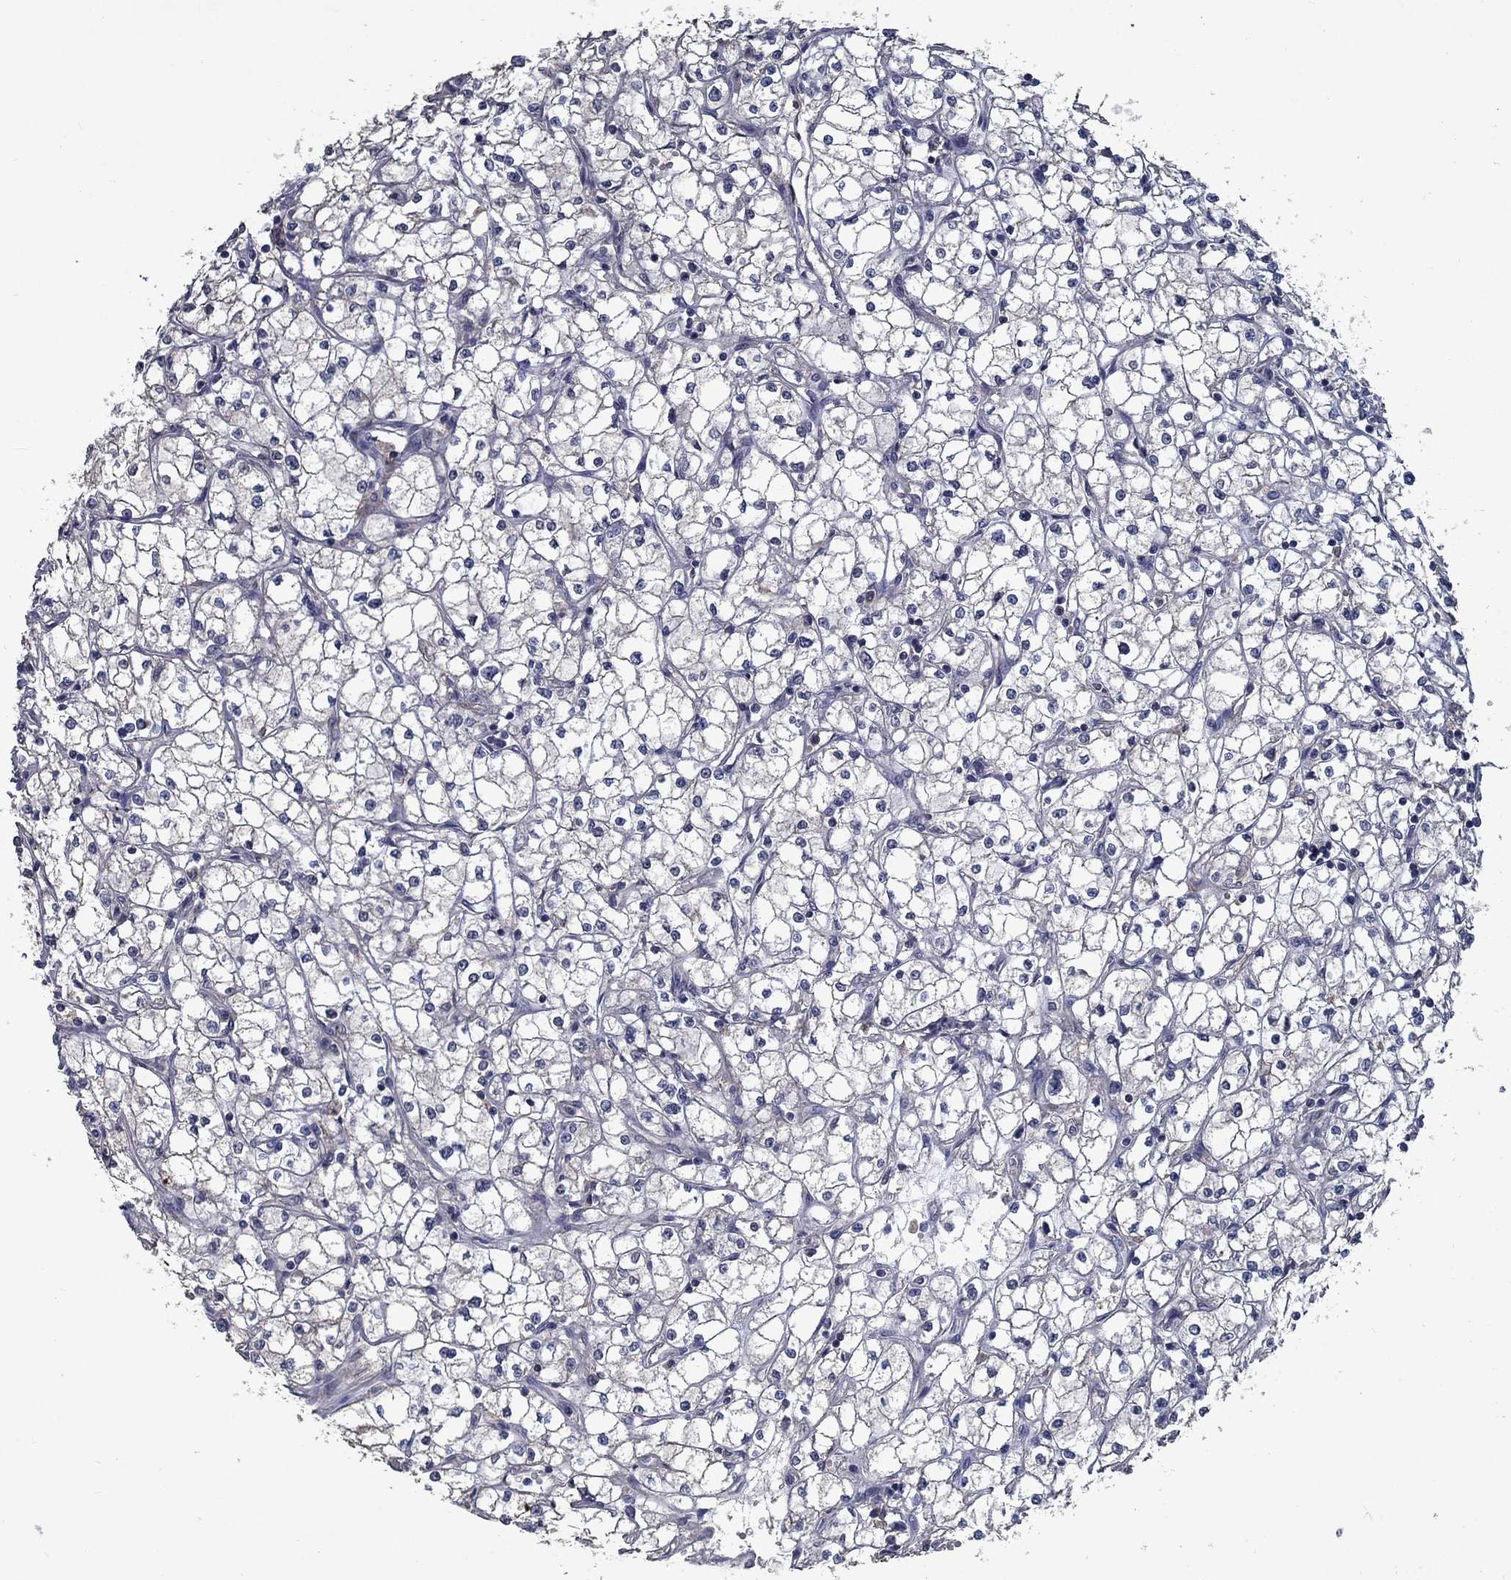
{"staining": {"intensity": "negative", "quantity": "none", "location": "none"}, "tissue": "renal cancer", "cell_type": "Tumor cells", "image_type": "cancer", "snomed": [{"axis": "morphology", "description": "Adenocarcinoma, NOS"}, {"axis": "topography", "description": "Kidney"}], "caption": "This is an IHC histopathology image of human renal adenocarcinoma. There is no staining in tumor cells.", "gene": "SLC44A1", "patient": {"sex": "male", "age": 67}}